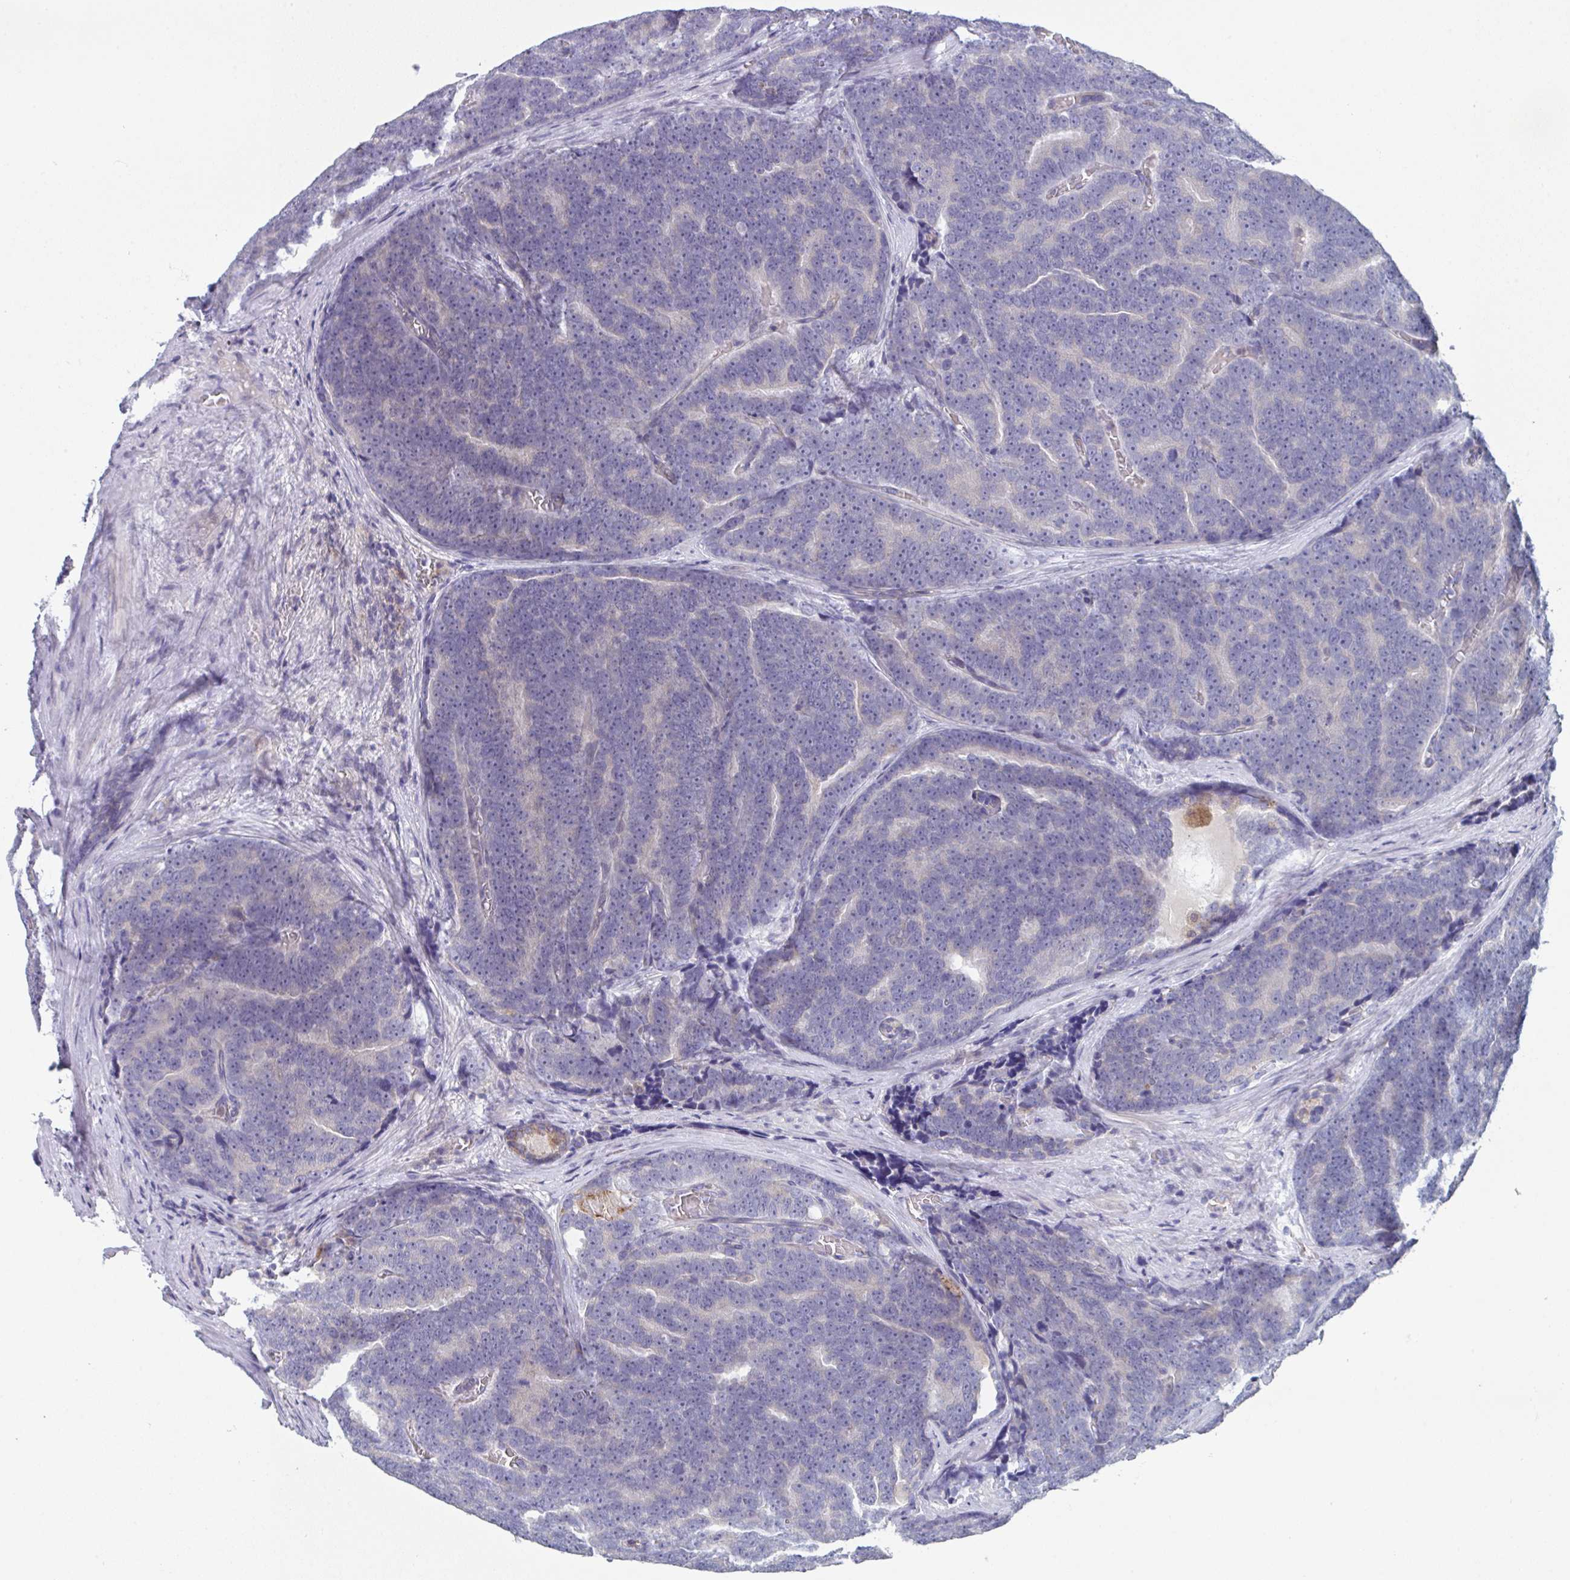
{"staining": {"intensity": "negative", "quantity": "none", "location": "none"}, "tissue": "prostate cancer", "cell_type": "Tumor cells", "image_type": "cancer", "snomed": [{"axis": "morphology", "description": "Adenocarcinoma, Low grade"}, {"axis": "topography", "description": "Prostate"}], "caption": "IHC photomicrograph of prostate adenocarcinoma (low-grade) stained for a protein (brown), which demonstrates no expression in tumor cells. (Stains: DAB IHC with hematoxylin counter stain, Microscopy: brightfield microscopy at high magnification).", "gene": "PTPRD", "patient": {"sex": "male", "age": 62}}